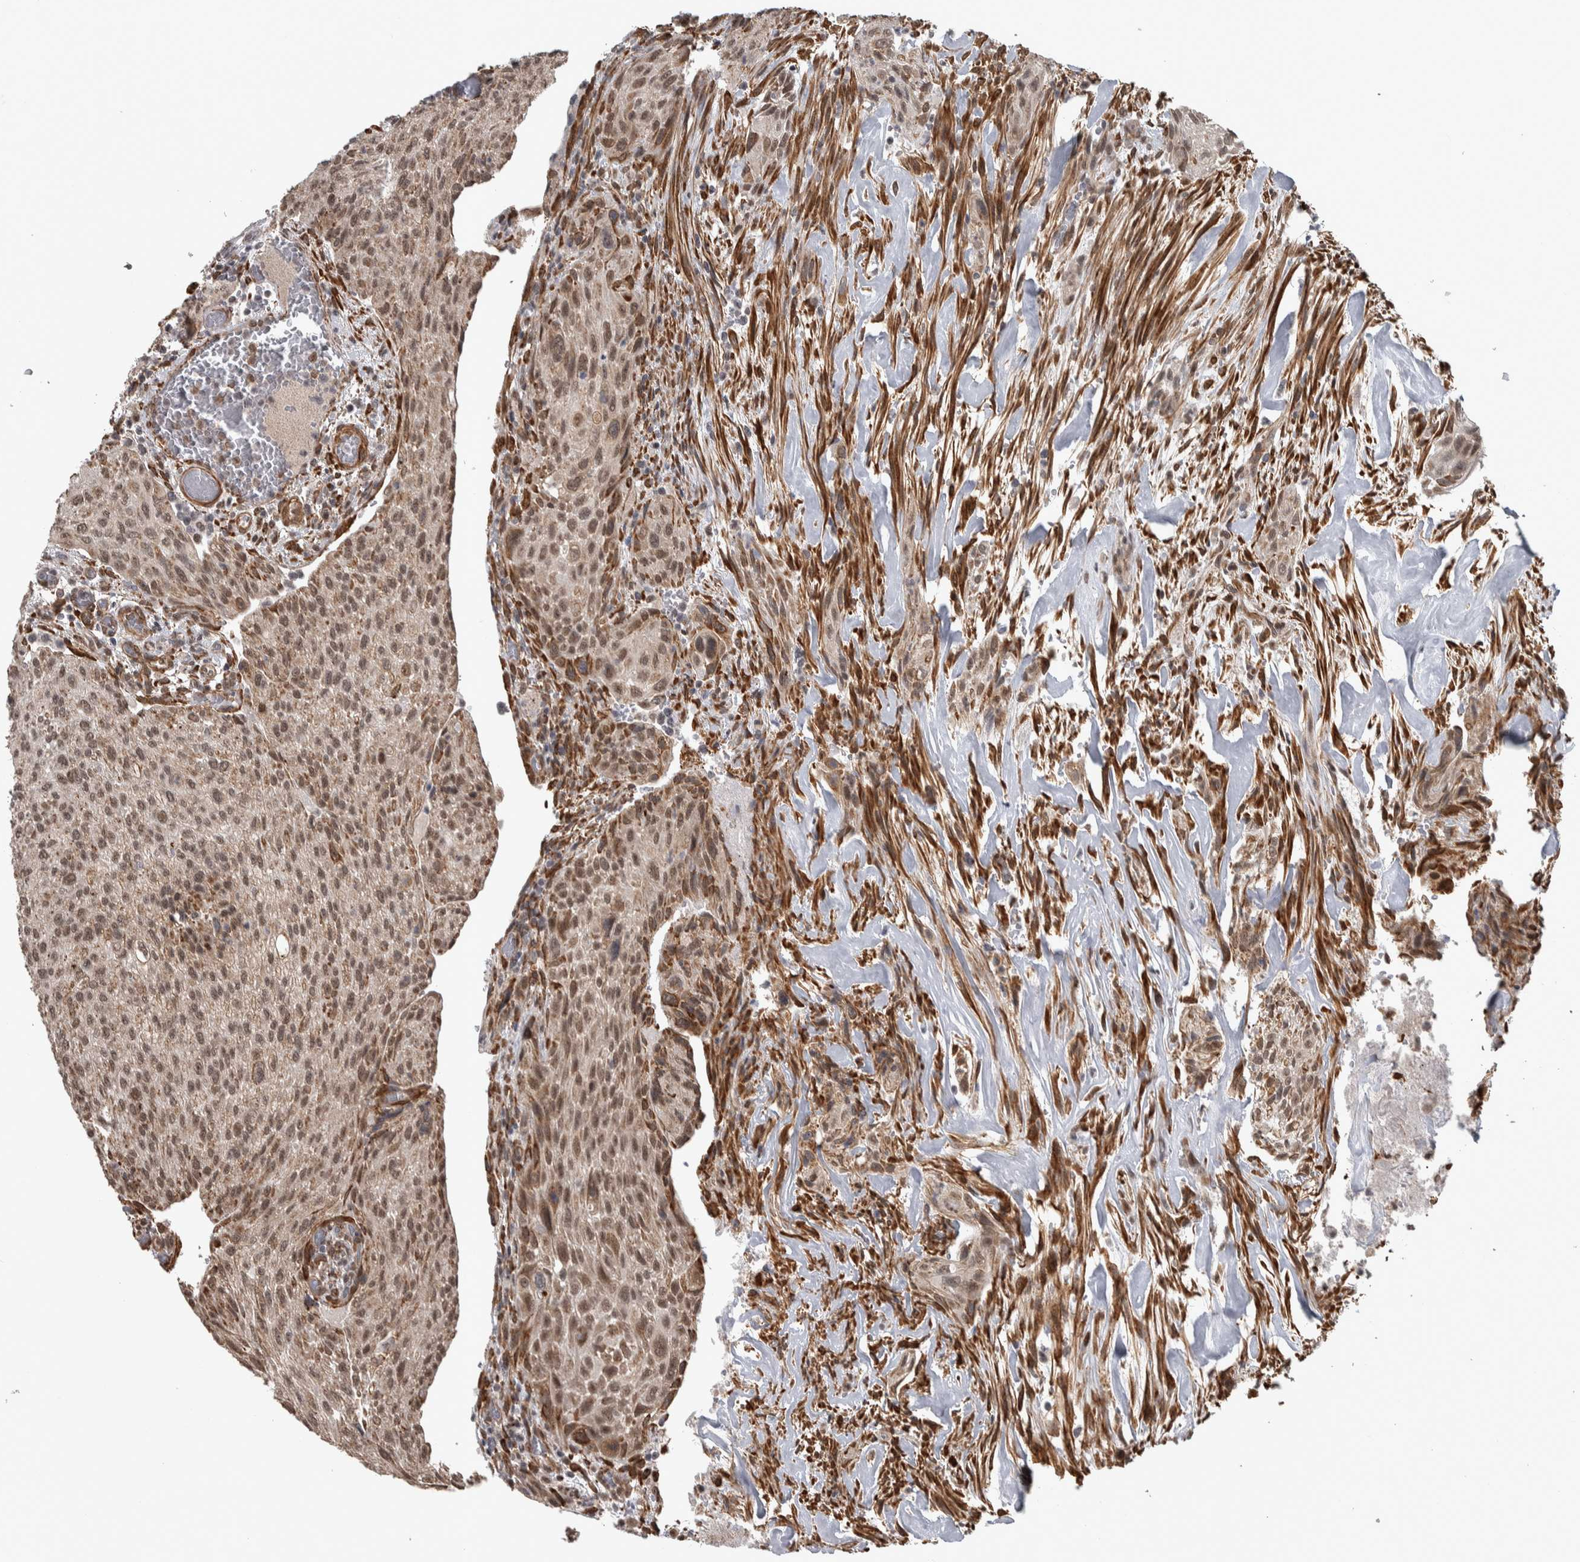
{"staining": {"intensity": "moderate", "quantity": ">75%", "location": "nuclear"}, "tissue": "urothelial cancer", "cell_type": "Tumor cells", "image_type": "cancer", "snomed": [{"axis": "morphology", "description": "Urothelial carcinoma, Low grade"}, {"axis": "morphology", "description": "Urothelial carcinoma, High grade"}, {"axis": "topography", "description": "Urinary bladder"}], "caption": "A photomicrograph of human high-grade urothelial carcinoma stained for a protein exhibits moderate nuclear brown staining in tumor cells.", "gene": "DDX42", "patient": {"sex": "male", "age": 35}}